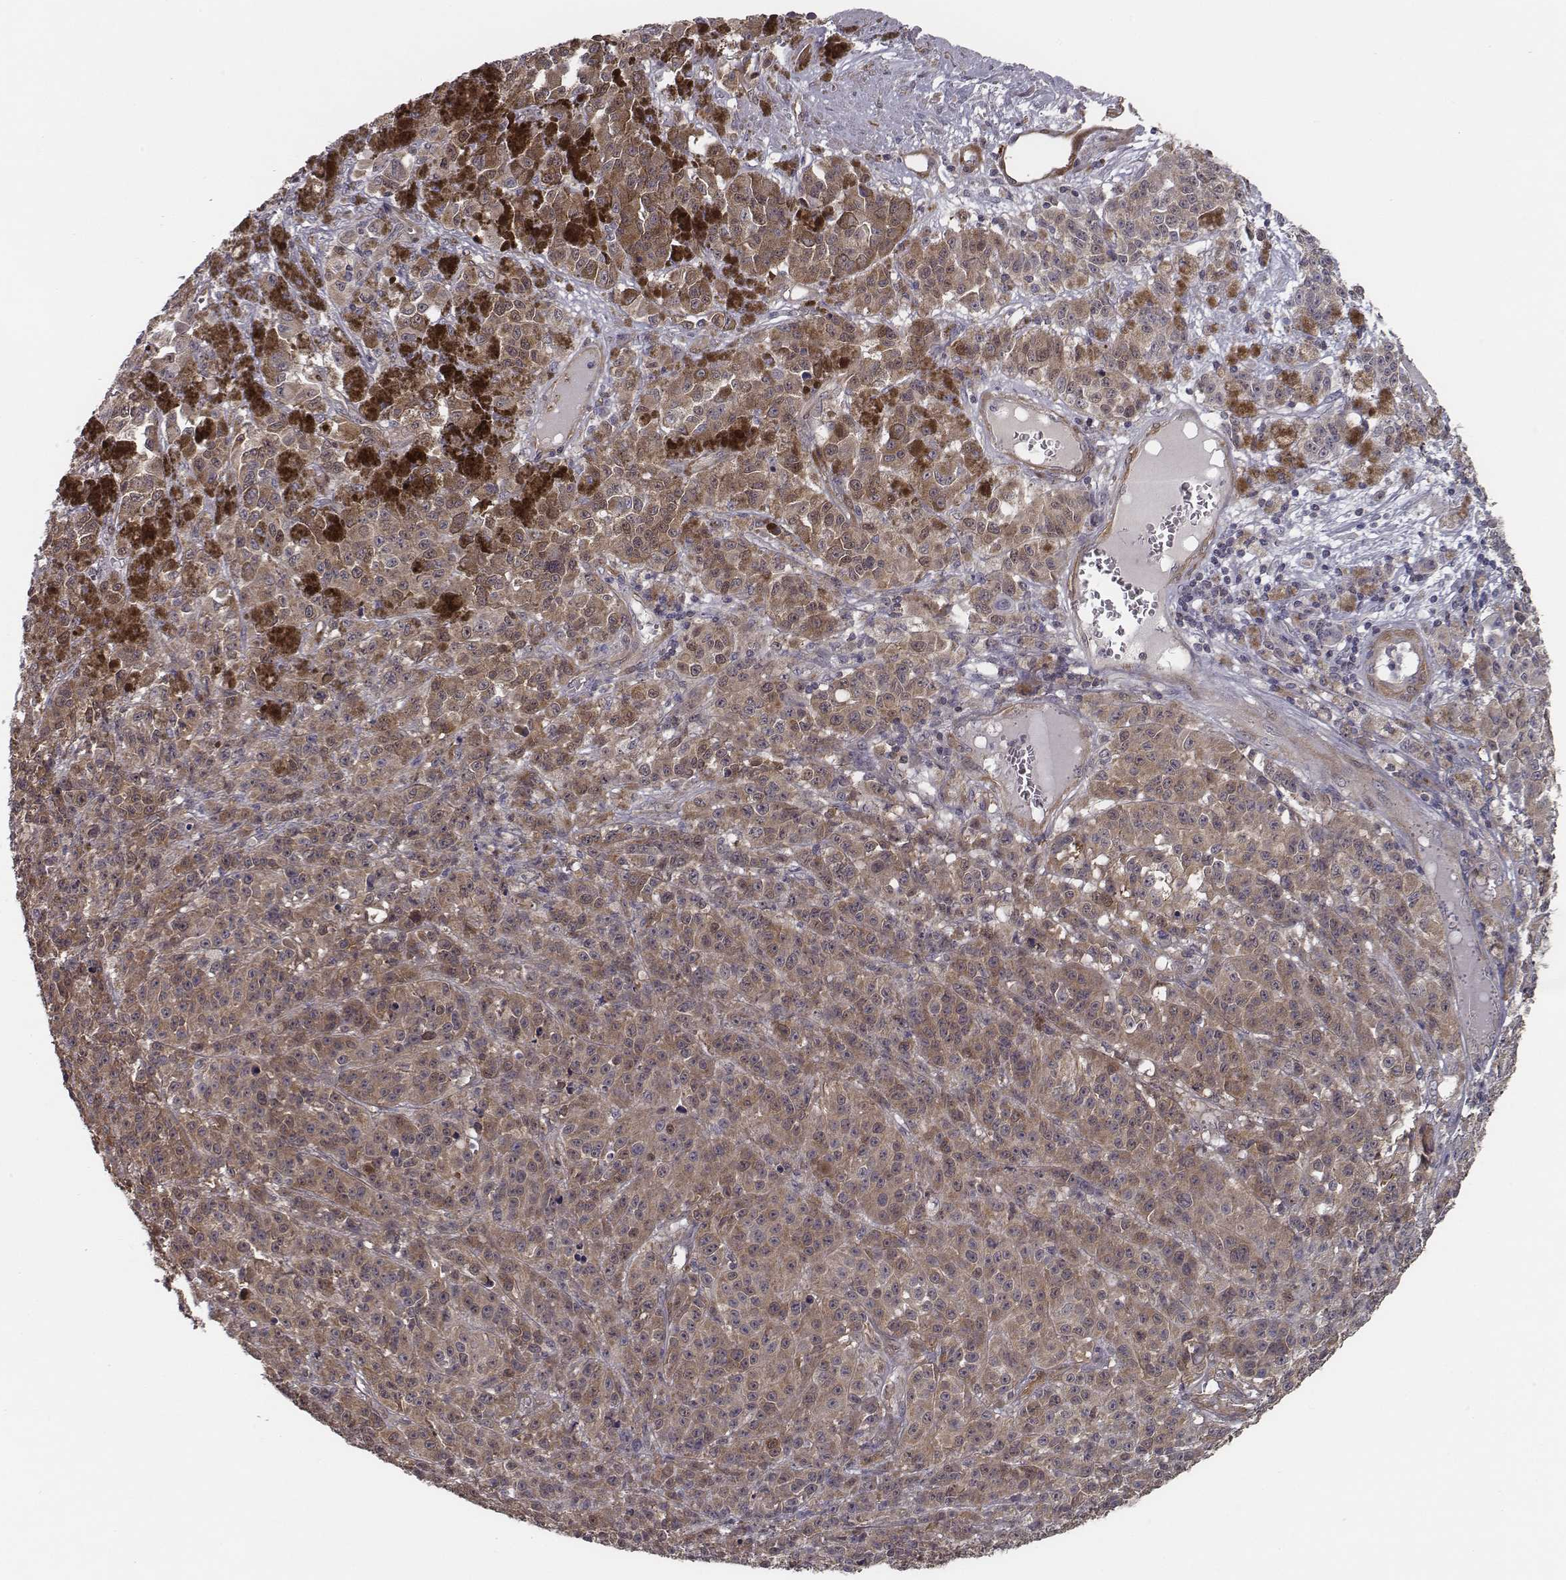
{"staining": {"intensity": "moderate", "quantity": ">75%", "location": "cytoplasmic/membranous"}, "tissue": "melanoma", "cell_type": "Tumor cells", "image_type": "cancer", "snomed": [{"axis": "morphology", "description": "Malignant melanoma, NOS"}, {"axis": "topography", "description": "Skin"}], "caption": "Protein positivity by immunohistochemistry (IHC) shows moderate cytoplasmic/membranous positivity in approximately >75% of tumor cells in melanoma.", "gene": "ISYNA1", "patient": {"sex": "female", "age": 58}}